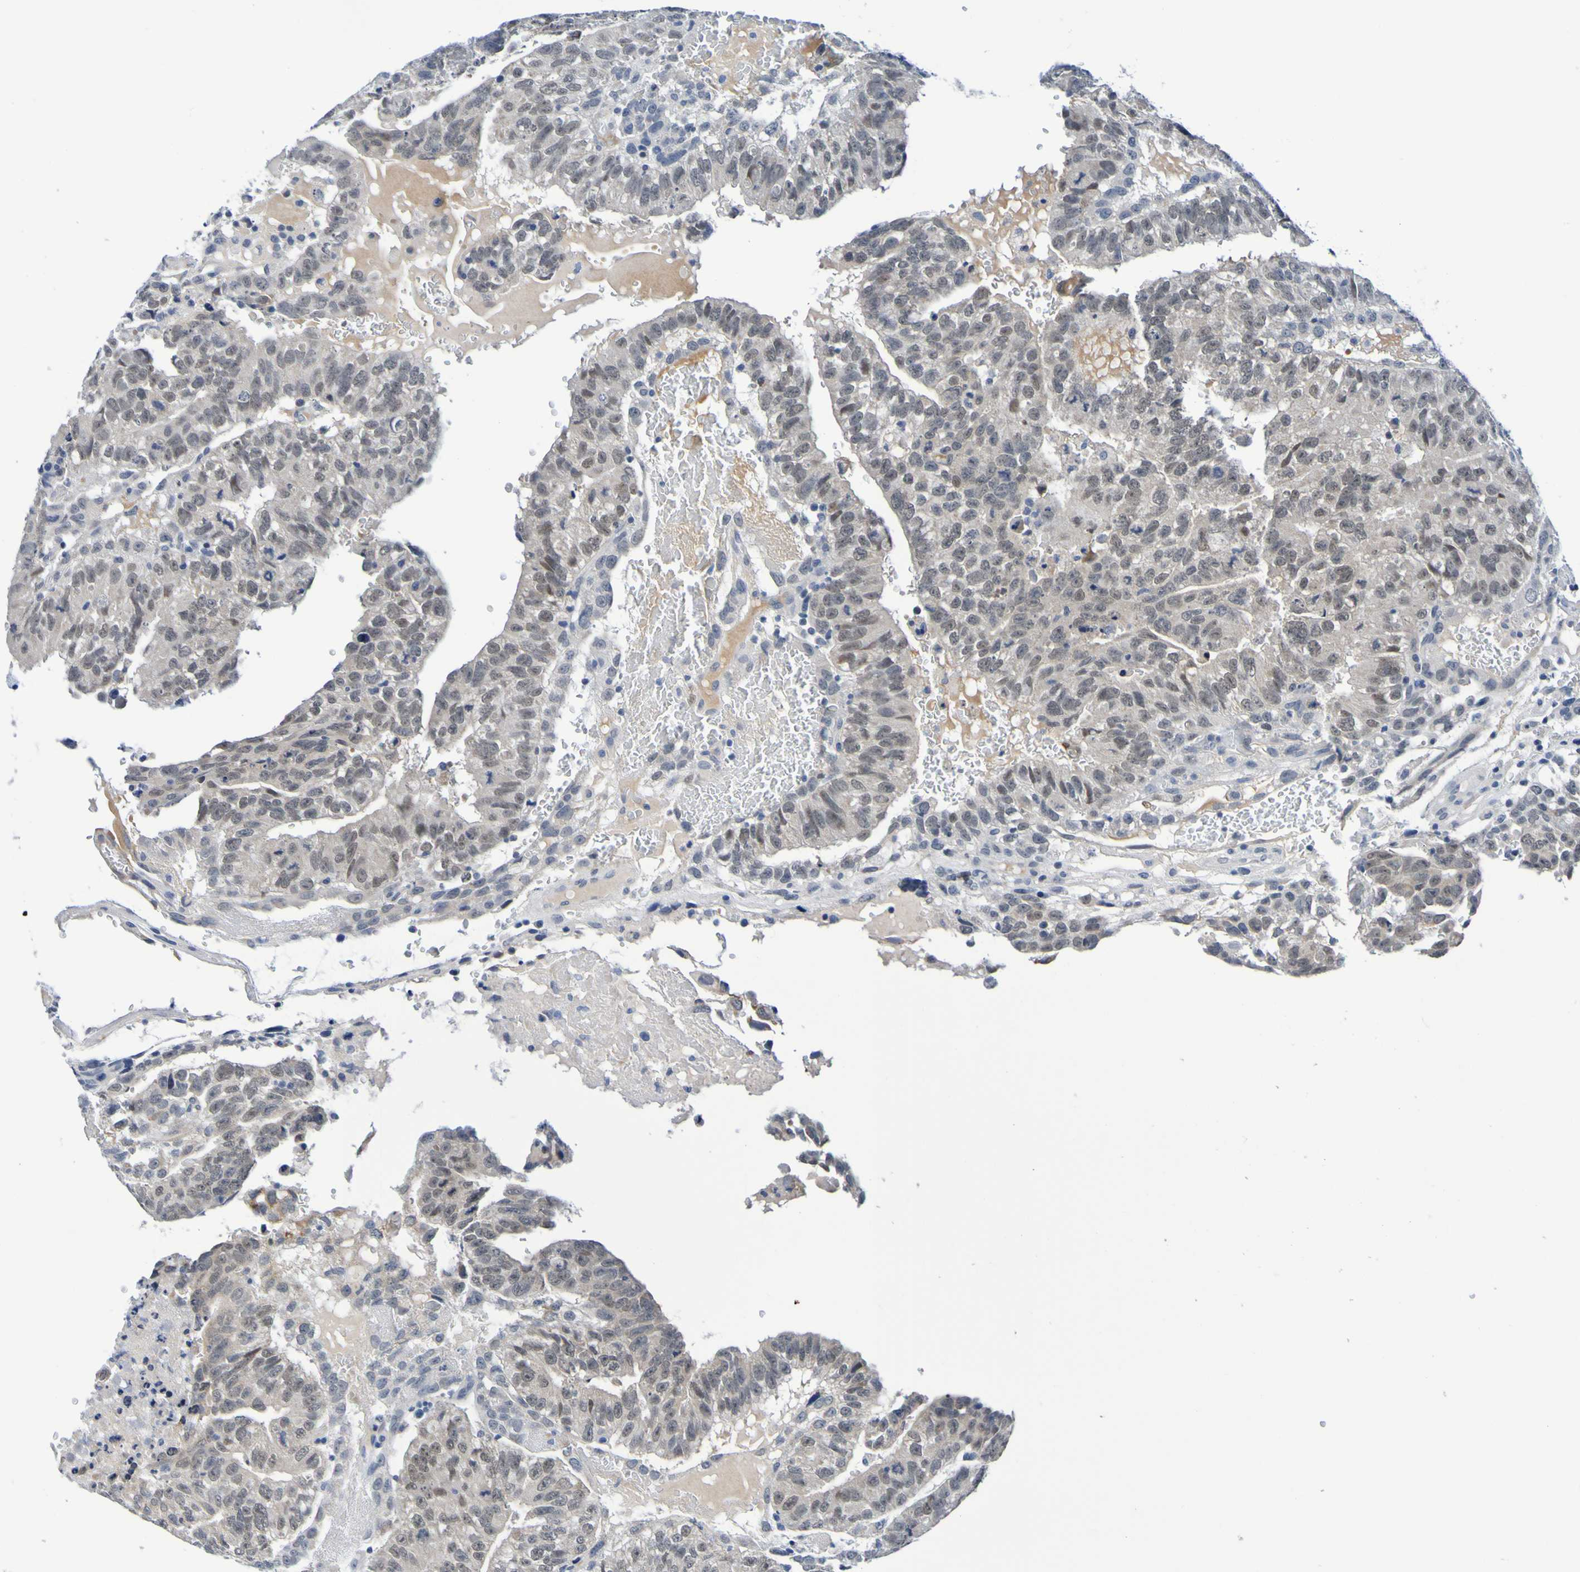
{"staining": {"intensity": "weak", "quantity": "<25%", "location": "cytoplasmic/membranous,nuclear"}, "tissue": "testis cancer", "cell_type": "Tumor cells", "image_type": "cancer", "snomed": [{"axis": "morphology", "description": "Seminoma, NOS"}, {"axis": "morphology", "description": "Carcinoma, Embryonal, NOS"}, {"axis": "topography", "description": "Testis"}], "caption": "IHC of human seminoma (testis) exhibits no positivity in tumor cells.", "gene": "VMA21", "patient": {"sex": "male", "age": 52}}